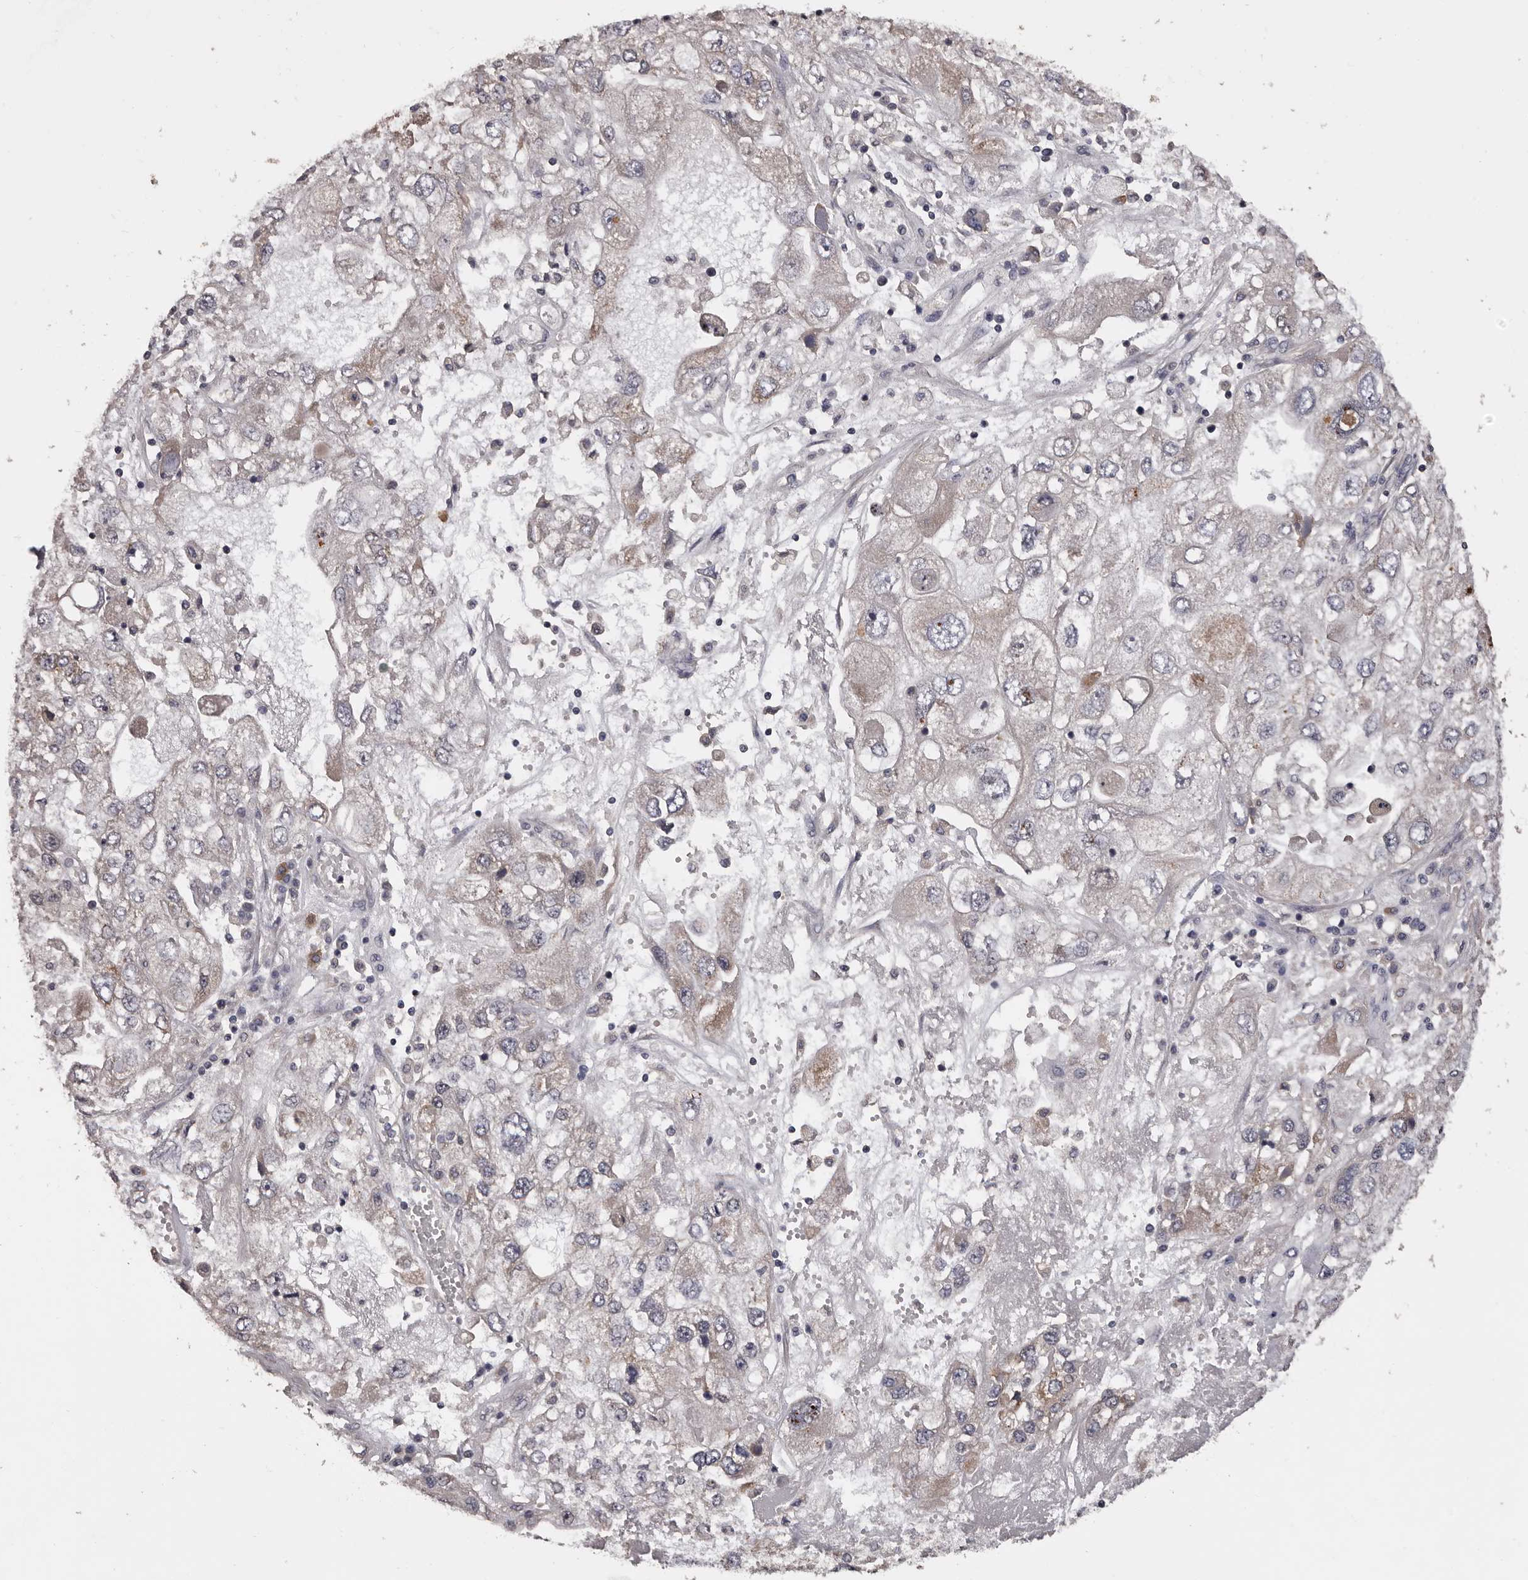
{"staining": {"intensity": "moderate", "quantity": "25%-75%", "location": "cytoplasmic/membranous"}, "tissue": "endometrial cancer", "cell_type": "Tumor cells", "image_type": "cancer", "snomed": [{"axis": "morphology", "description": "Adenocarcinoma, NOS"}, {"axis": "topography", "description": "Endometrium"}], "caption": "High-magnification brightfield microscopy of endometrial cancer (adenocarcinoma) stained with DAB (brown) and counterstained with hematoxylin (blue). tumor cells exhibit moderate cytoplasmic/membranous staining is appreciated in about25%-75% of cells.", "gene": "ETNK1", "patient": {"sex": "female", "age": 49}}